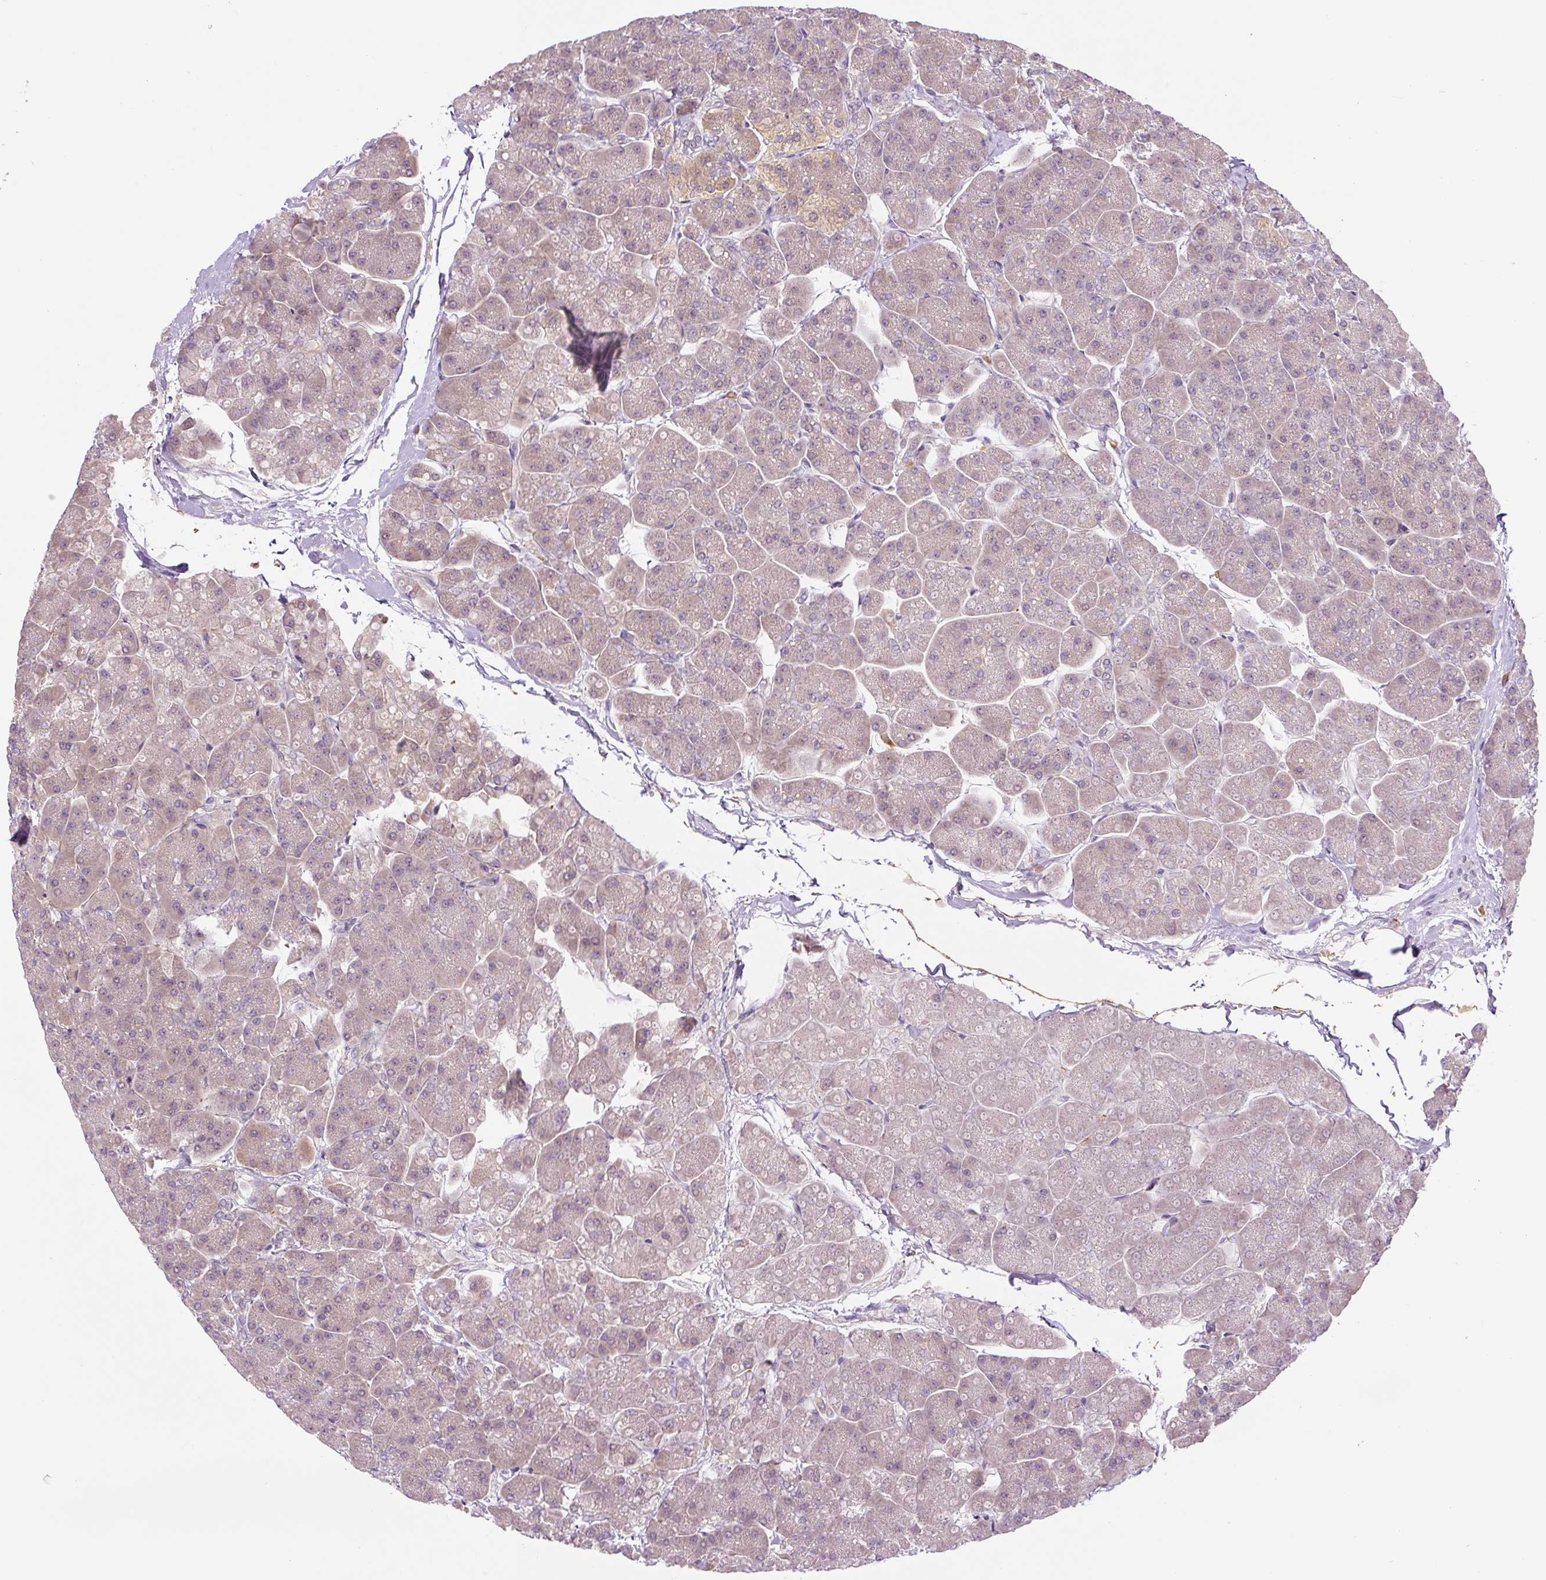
{"staining": {"intensity": "weak", "quantity": "<25%", "location": "cytoplasmic/membranous"}, "tissue": "pancreas", "cell_type": "Exocrine glandular cells", "image_type": "normal", "snomed": [{"axis": "morphology", "description": "Normal tissue, NOS"}, {"axis": "topography", "description": "Pancreas"}, {"axis": "topography", "description": "Peripheral nerve tissue"}], "caption": "DAB immunohistochemical staining of benign pancreas demonstrates no significant expression in exocrine glandular cells.", "gene": "PRKAA2", "patient": {"sex": "male", "age": 54}}